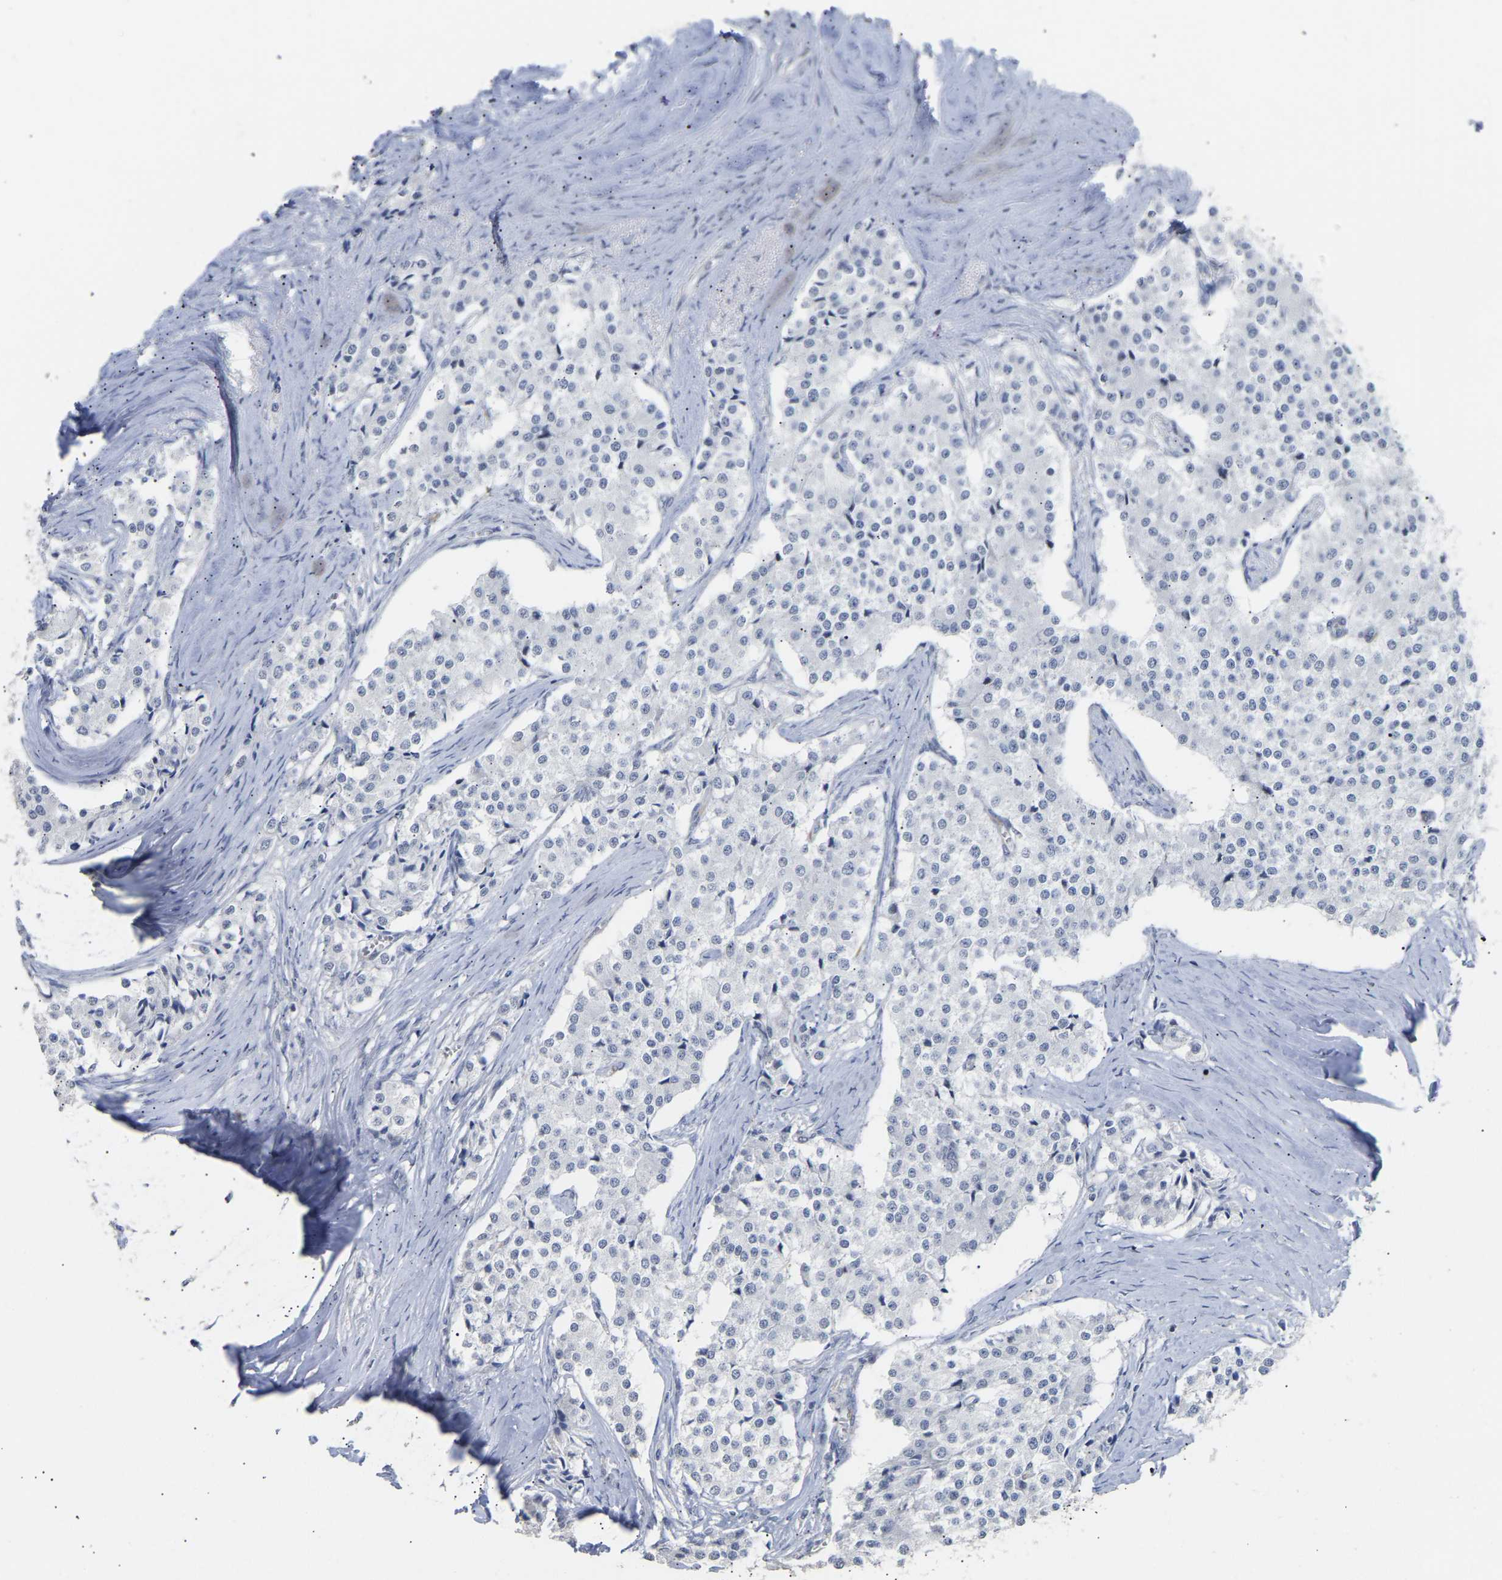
{"staining": {"intensity": "negative", "quantity": "none", "location": "none"}, "tissue": "carcinoid", "cell_type": "Tumor cells", "image_type": "cancer", "snomed": [{"axis": "morphology", "description": "Carcinoid, malignant, NOS"}, {"axis": "topography", "description": "Colon"}], "caption": "Tumor cells show no significant positivity in malignant carcinoid. (DAB IHC with hematoxylin counter stain).", "gene": "AMPH", "patient": {"sex": "female", "age": 52}}